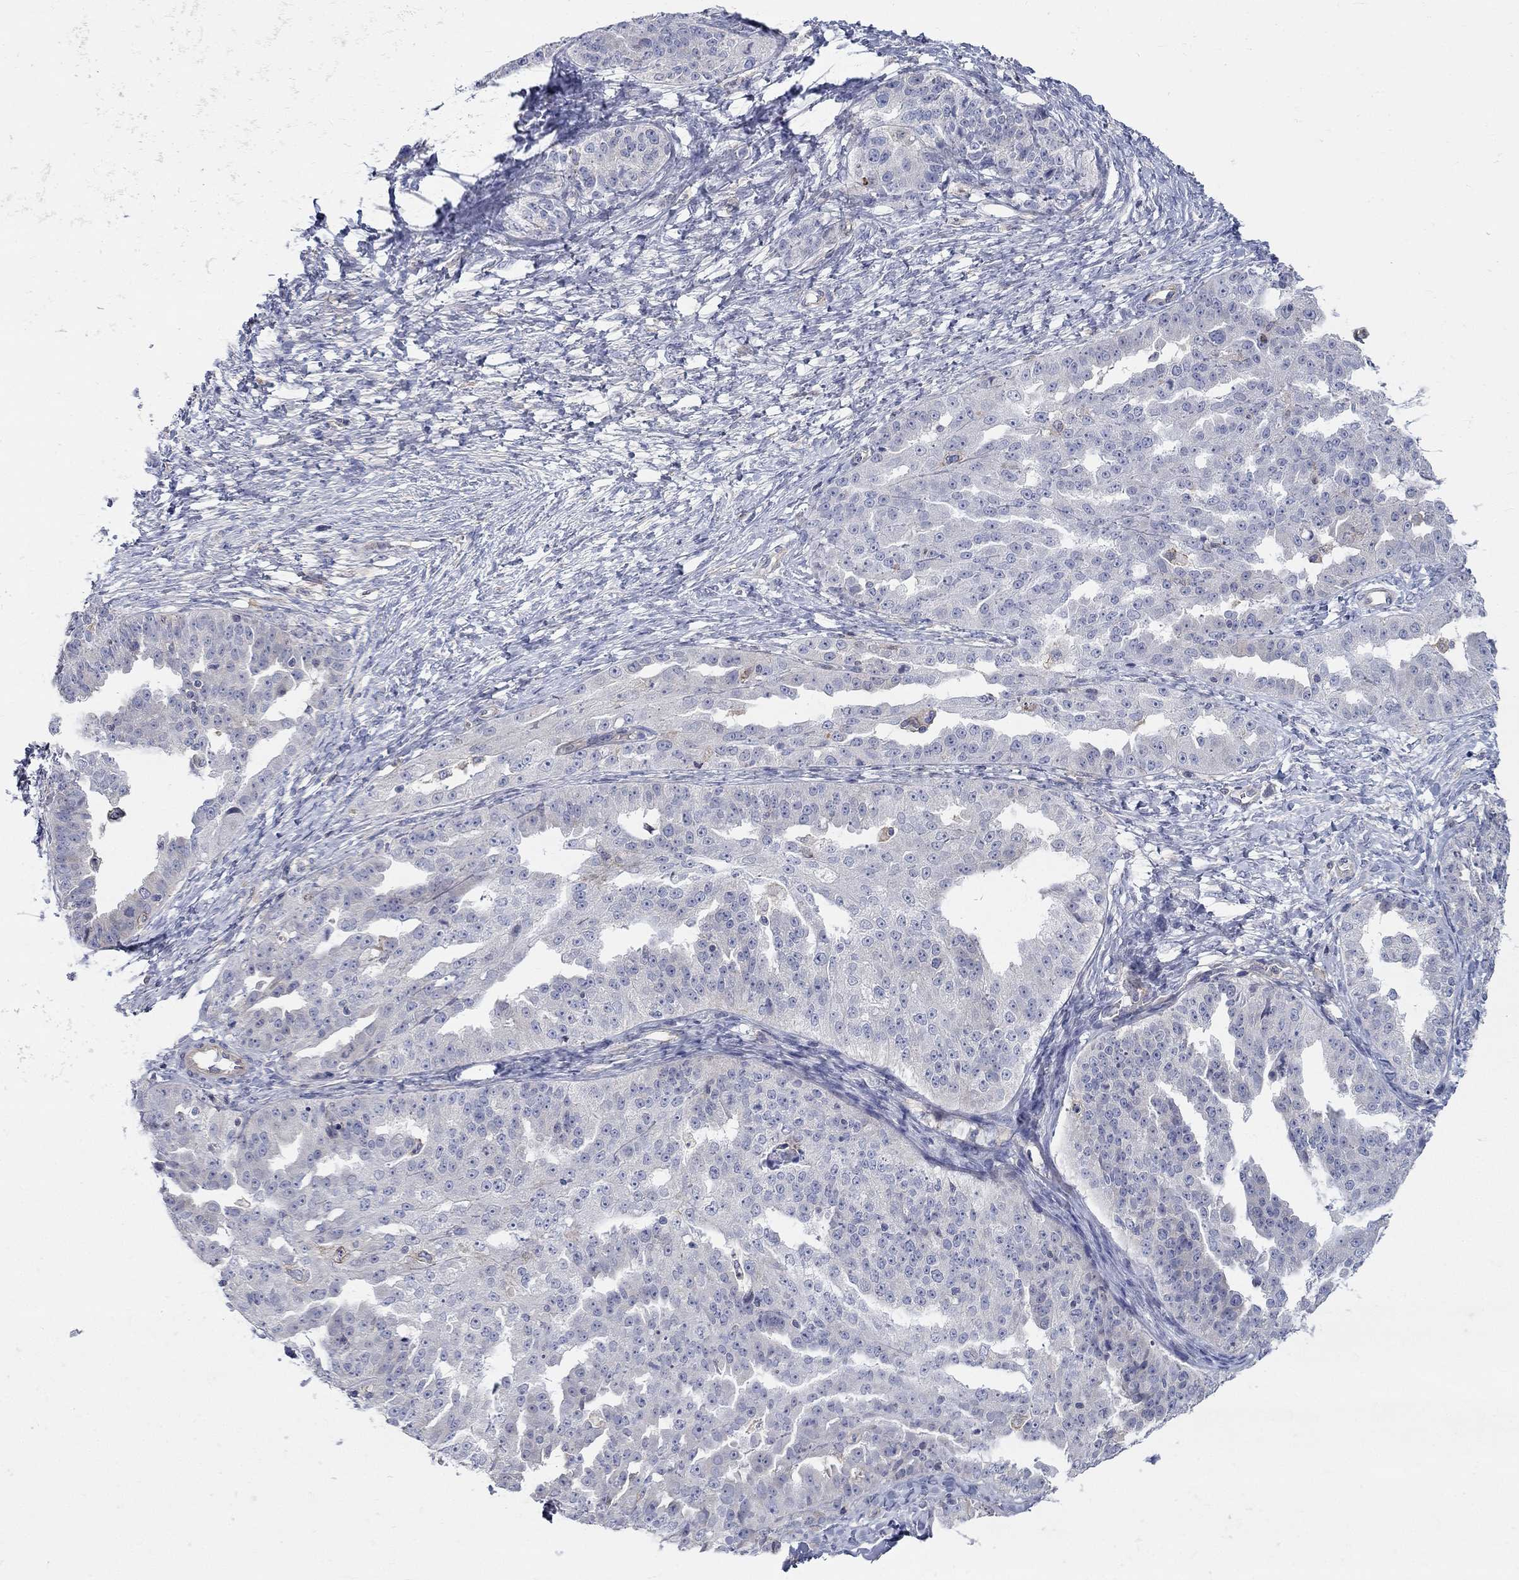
{"staining": {"intensity": "negative", "quantity": "none", "location": "none"}, "tissue": "ovarian cancer", "cell_type": "Tumor cells", "image_type": "cancer", "snomed": [{"axis": "morphology", "description": "Cystadenocarcinoma, serous, NOS"}, {"axis": "topography", "description": "Ovary"}], "caption": "Tumor cells show no significant expression in ovarian cancer (serous cystadenocarcinoma).", "gene": "PCDHGA10", "patient": {"sex": "female", "age": 58}}